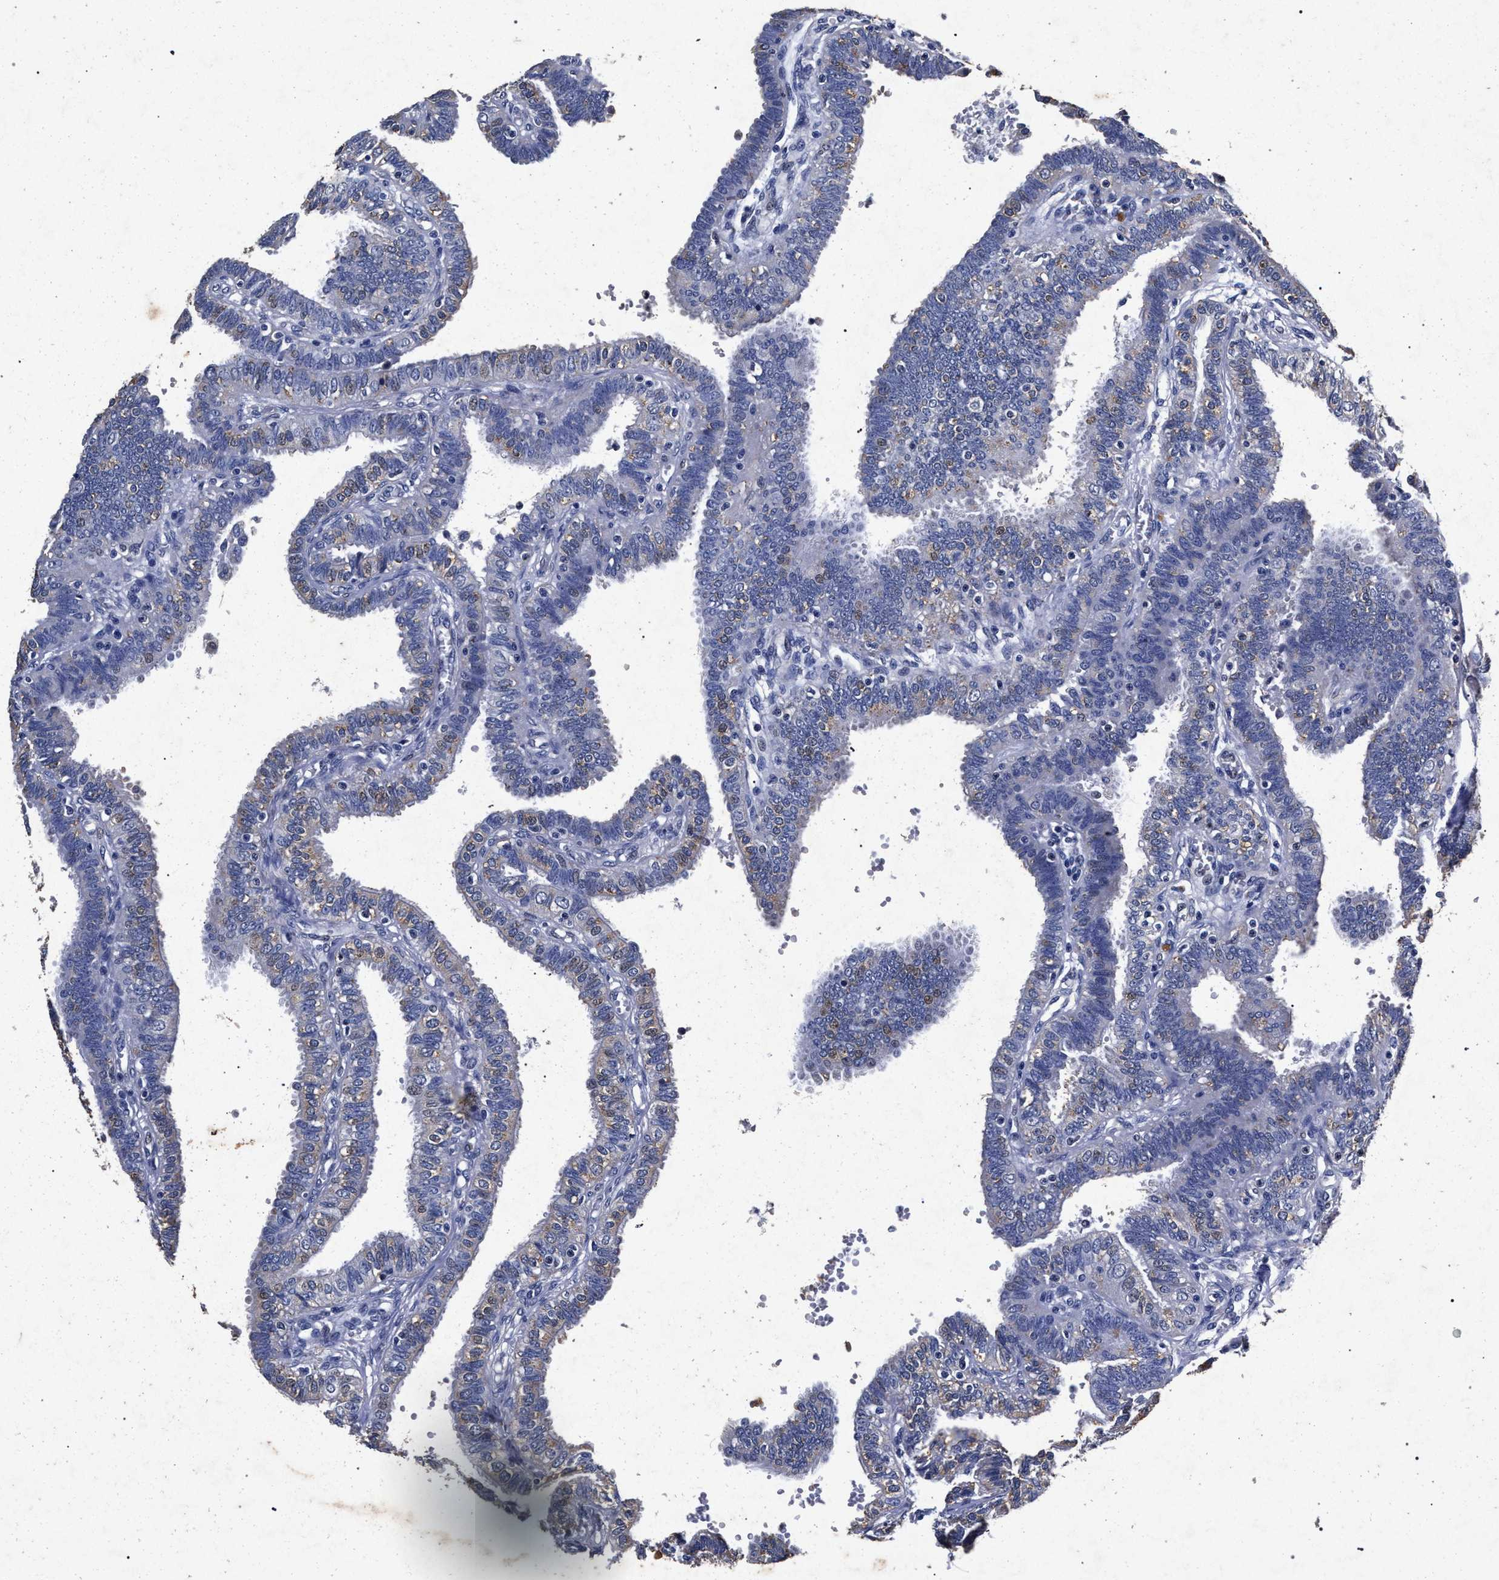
{"staining": {"intensity": "weak", "quantity": "<25%", "location": "cytoplasmic/membranous"}, "tissue": "fallopian tube", "cell_type": "Glandular cells", "image_type": "normal", "snomed": [{"axis": "morphology", "description": "Normal tissue, NOS"}, {"axis": "topography", "description": "Fallopian tube"}, {"axis": "topography", "description": "Placenta"}], "caption": "Immunohistochemistry (IHC) micrograph of normal fallopian tube: fallopian tube stained with DAB demonstrates no significant protein positivity in glandular cells.", "gene": "ATP1A2", "patient": {"sex": "female", "age": 34}}